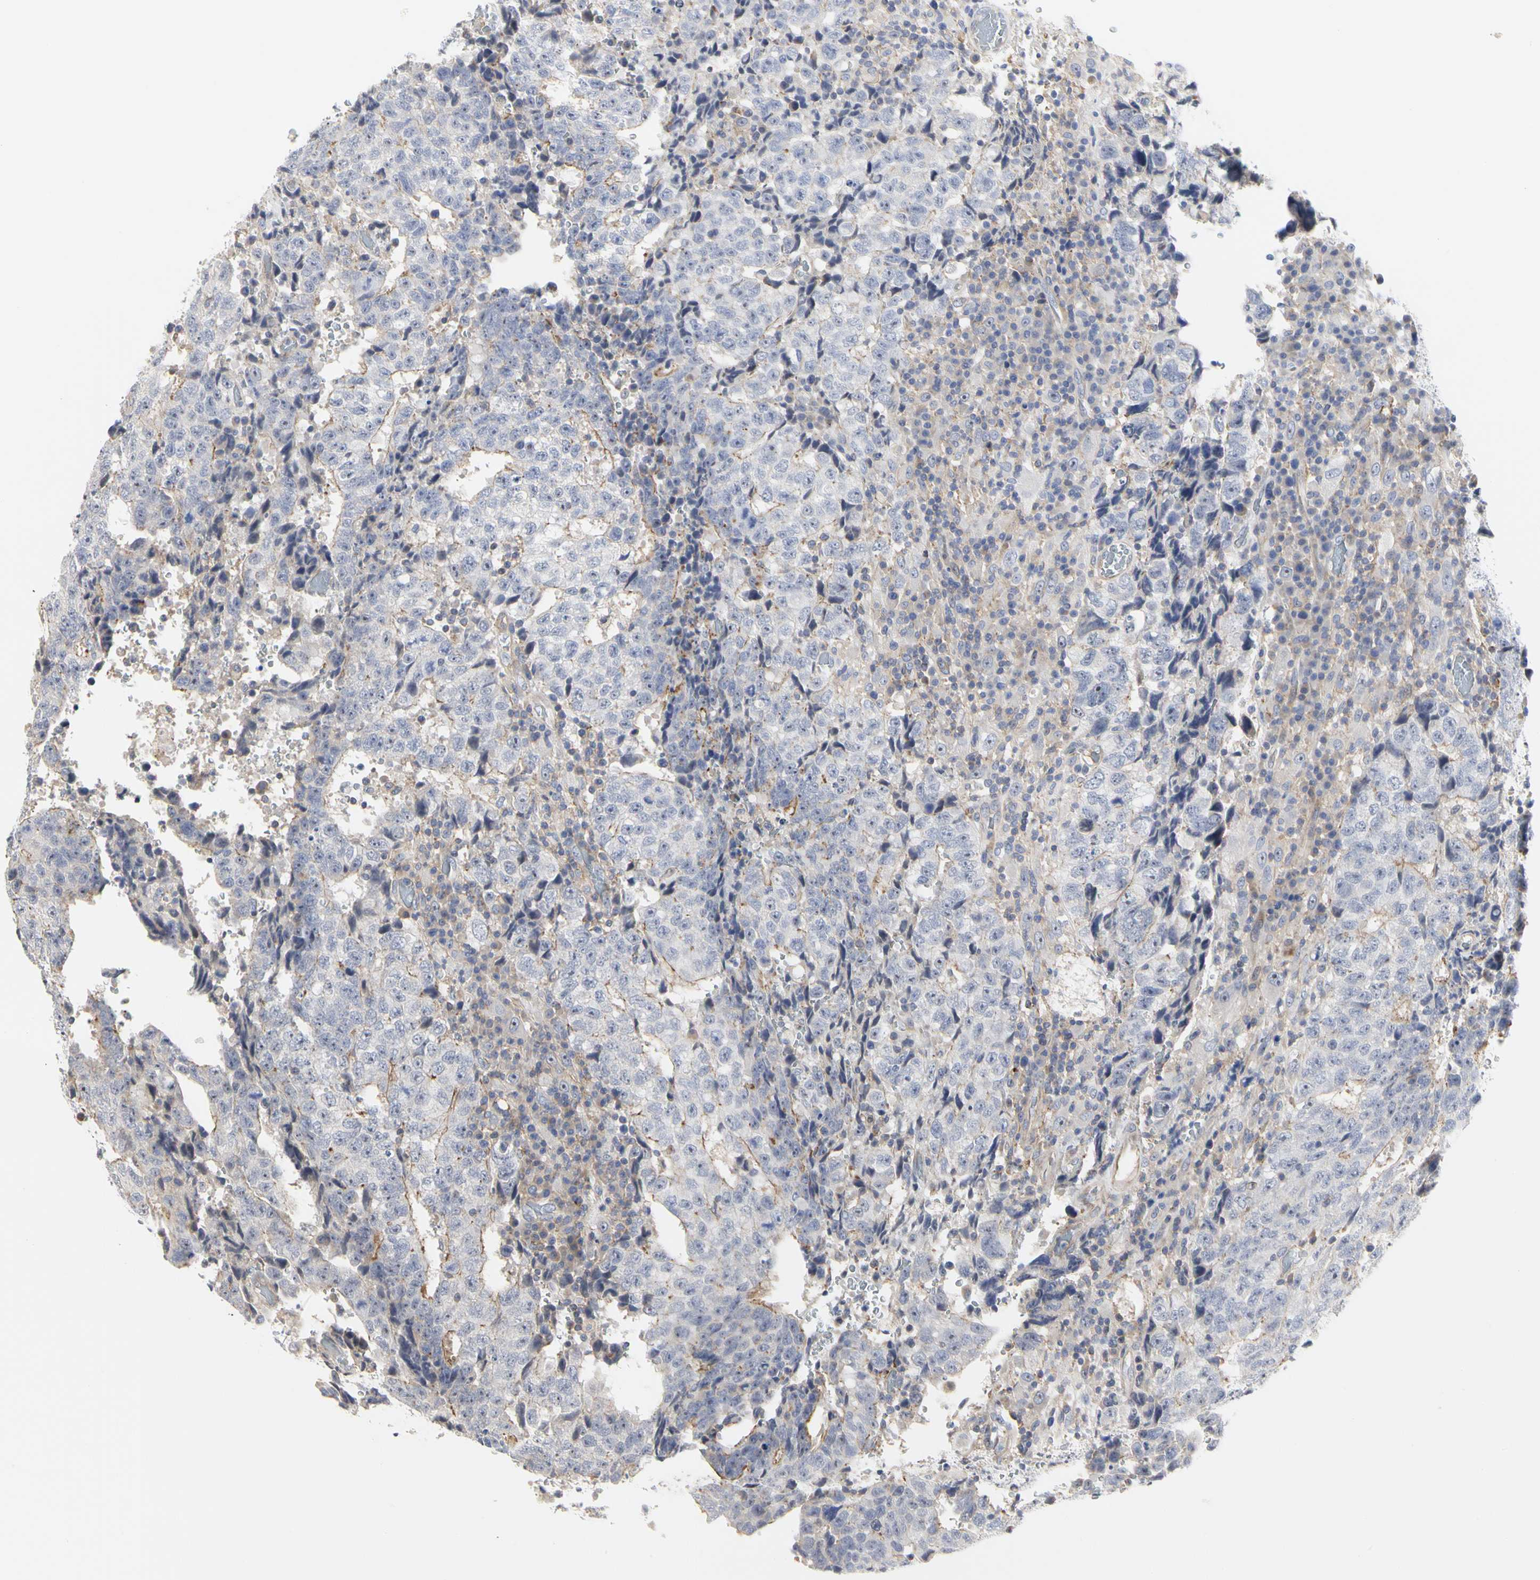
{"staining": {"intensity": "negative", "quantity": "none", "location": "none"}, "tissue": "testis cancer", "cell_type": "Tumor cells", "image_type": "cancer", "snomed": [{"axis": "morphology", "description": "Necrosis, NOS"}, {"axis": "morphology", "description": "Carcinoma, Embryonal, NOS"}, {"axis": "topography", "description": "Testis"}], "caption": "This image is of testis embryonal carcinoma stained with IHC to label a protein in brown with the nuclei are counter-stained blue. There is no positivity in tumor cells. (DAB (3,3'-diaminobenzidine) IHC with hematoxylin counter stain).", "gene": "SHANK2", "patient": {"sex": "male", "age": 19}}